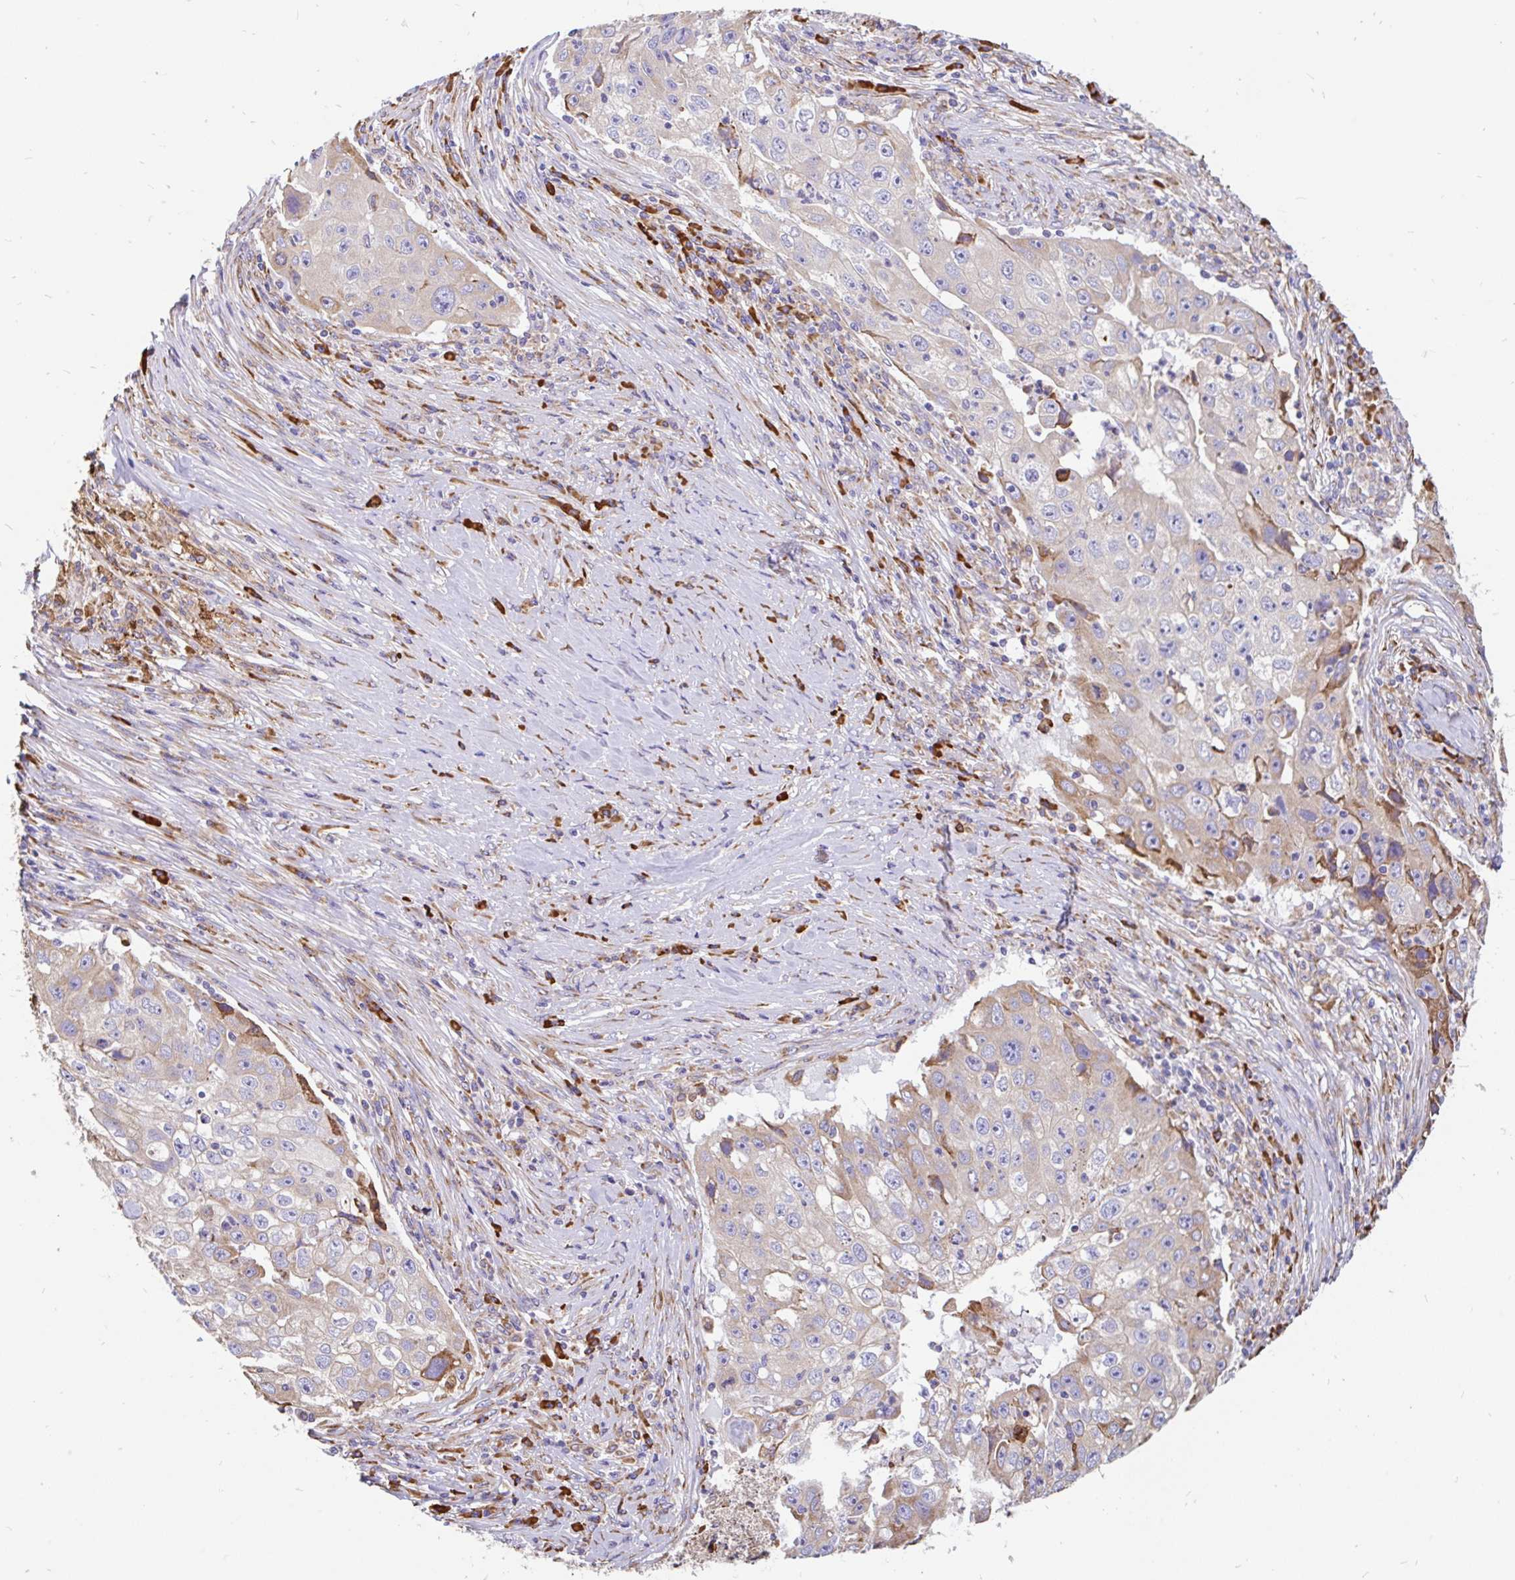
{"staining": {"intensity": "weak", "quantity": "<25%", "location": "cytoplasmic/membranous"}, "tissue": "lung cancer", "cell_type": "Tumor cells", "image_type": "cancer", "snomed": [{"axis": "morphology", "description": "Squamous cell carcinoma, NOS"}, {"axis": "topography", "description": "Lung"}], "caption": "Protein analysis of squamous cell carcinoma (lung) reveals no significant staining in tumor cells. (DAB (3,3'-diaminobenzidine) immunohistochemistry (IHC) with hematoxylin counter stain).", "gene": "EML5", "patient": {"sex": "male", "age": 64}}